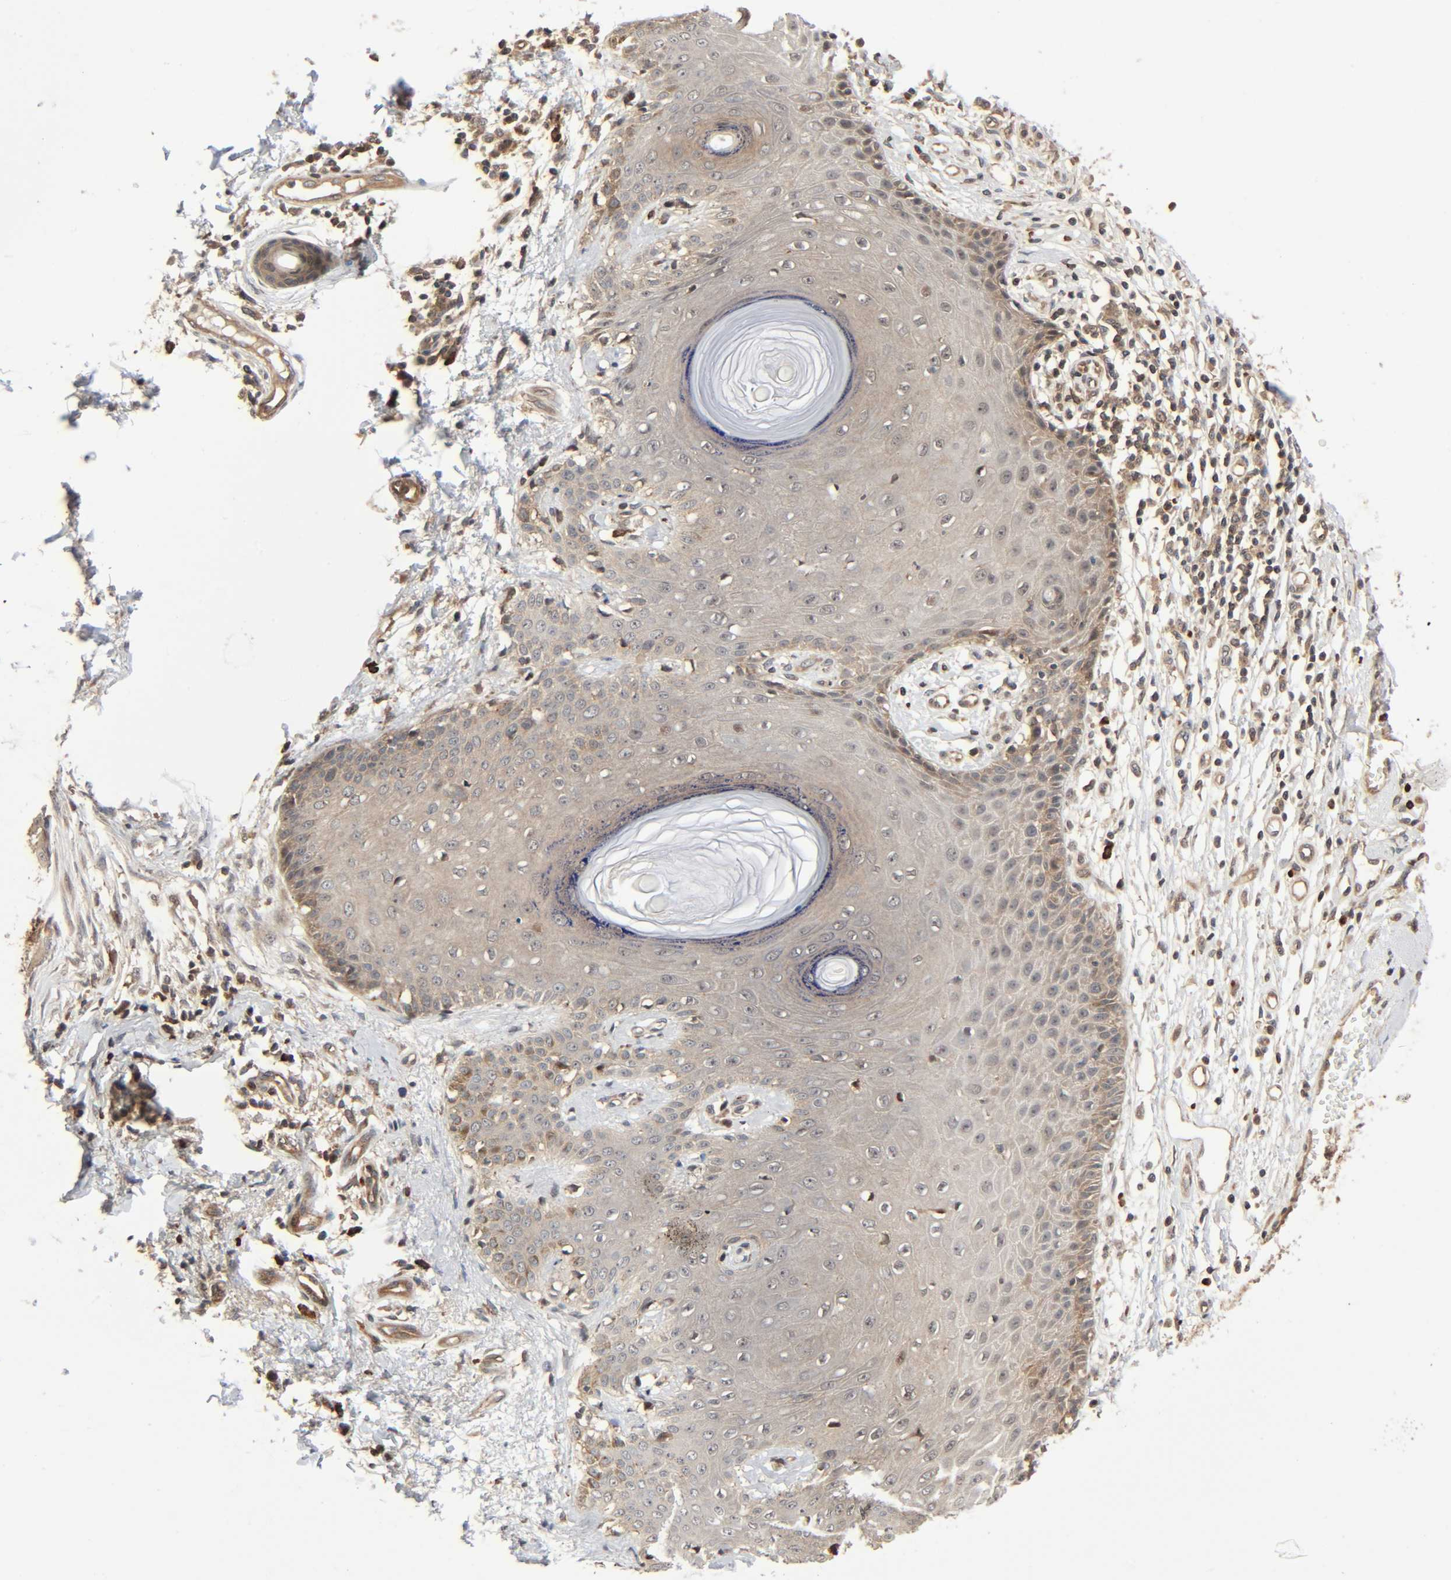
{"staining": {"intensity": "weak", "quantity": ">75%", "location": "cytoplasmic/membranous"}, "tissue": "skin cancer", "cell_type": "Tumor cells", "image_type": "cancer", "snomed": [{"axis": "morphology", "description": "Basal cell carcinoma"}, {"axis": "topography", "description": "Skin"}], "caption": "Protein analysis of skin cancer (basal cell carcinoma) tissue demonstrates weak cytoplasmic/membranous expression in about >75% of tumor cells.", "gene": "PPP2R1B", "patient": {"sex": "male", "age": 67}}